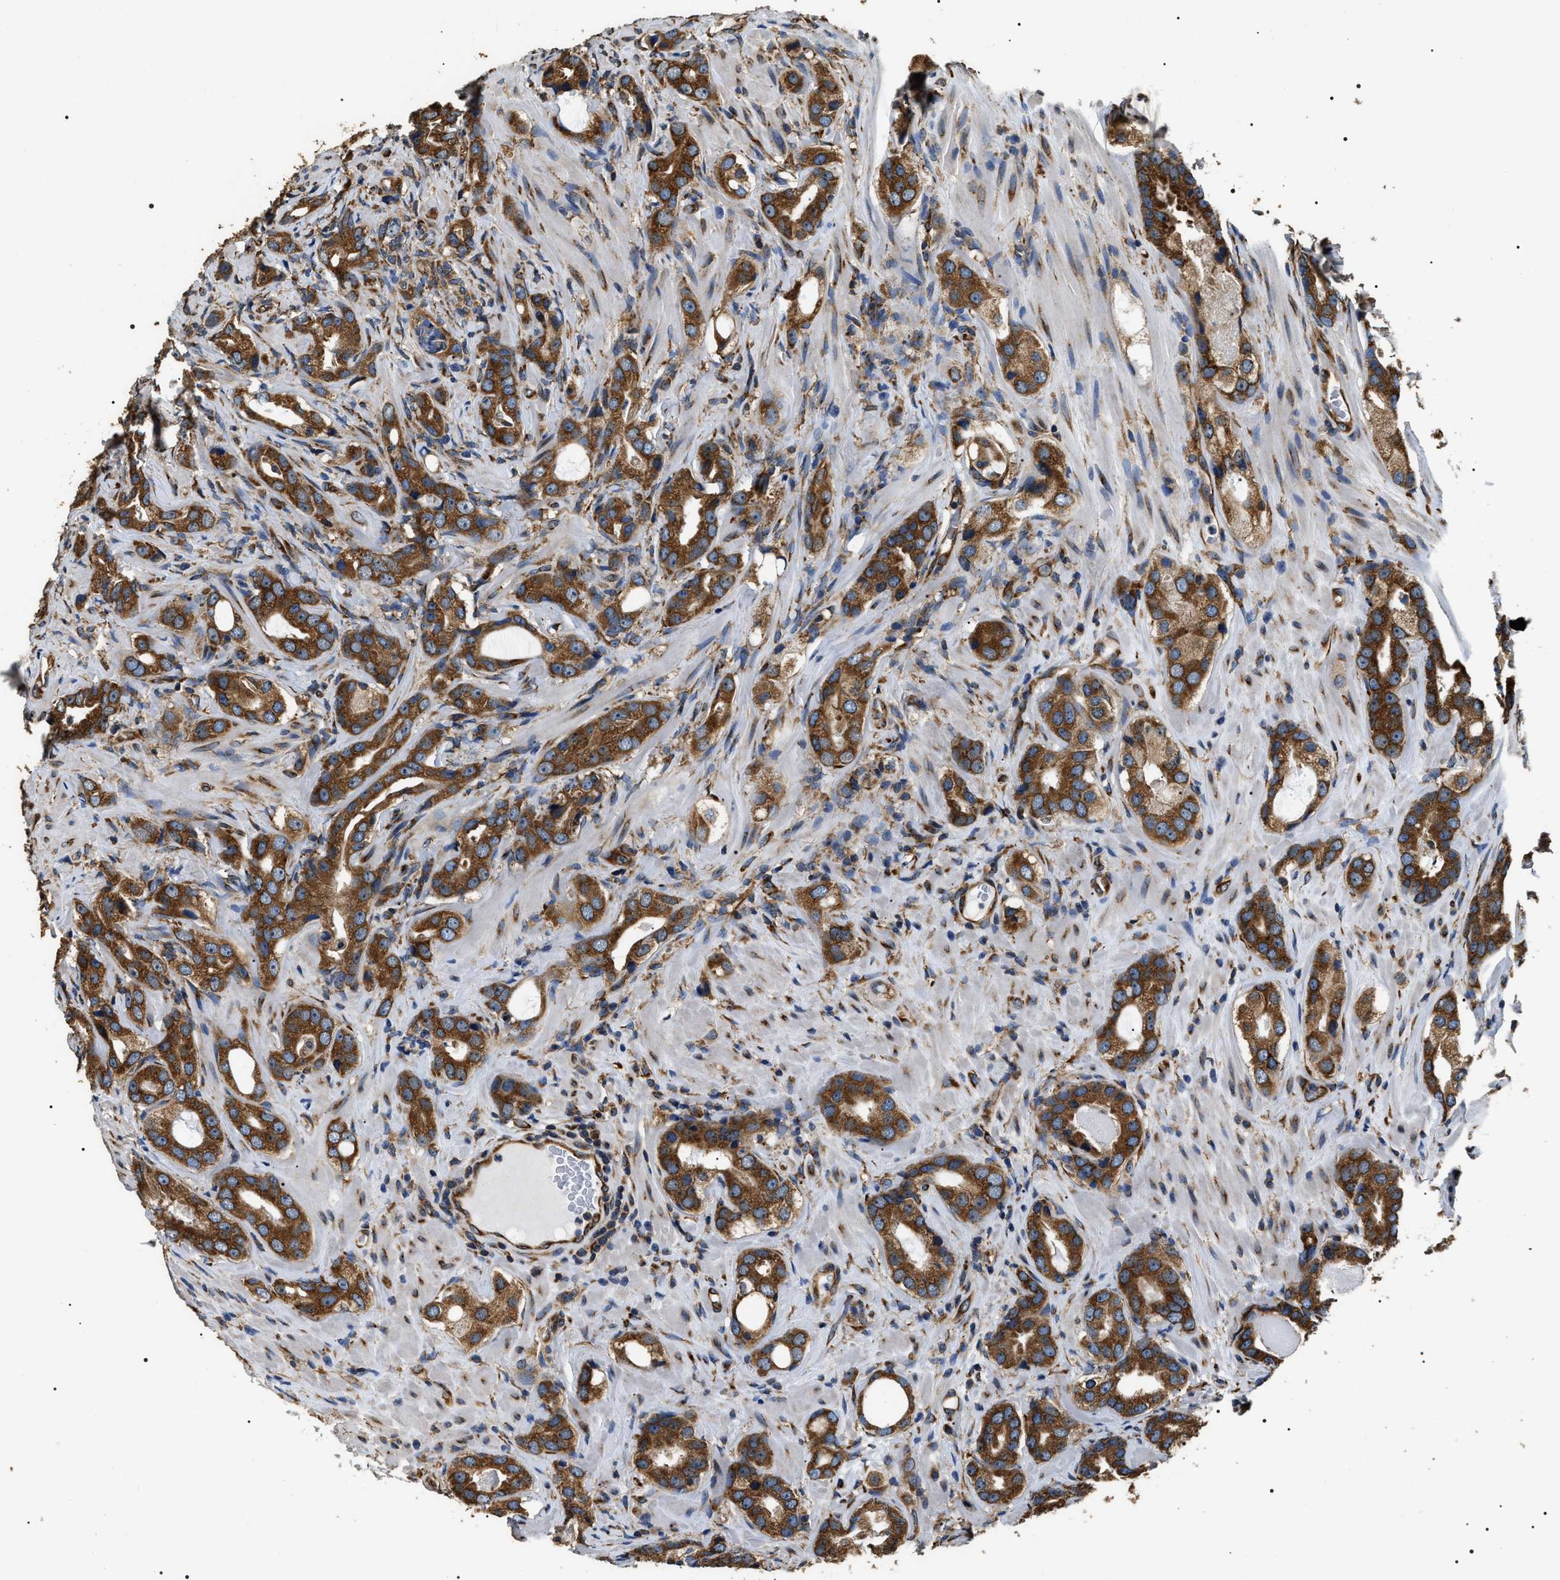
{"staining": {"intensity": "strong", "quantity": ">75%", "location": "cytoplasmic/membranous"}, "tissue": "prostate cancer", "cell_type": "Tumor cells", "image_type": "cancer", "snomed": [{"axis": "morphology", "description": "Adenocarcinoma, High grade"}, {"axis": "topography", "description": "Prostate"}], "caption": "Prostate adenocarcinoma (high-grade) tissue displays strong cytoplasmic/membranous expression in approximately >75% of tumor cells, visualized by immunohistochemistry. (IHC, brightfield microscopy, high magnification).", "gene": "KTN1", "patient": {"sex": "male", "age": 63}}